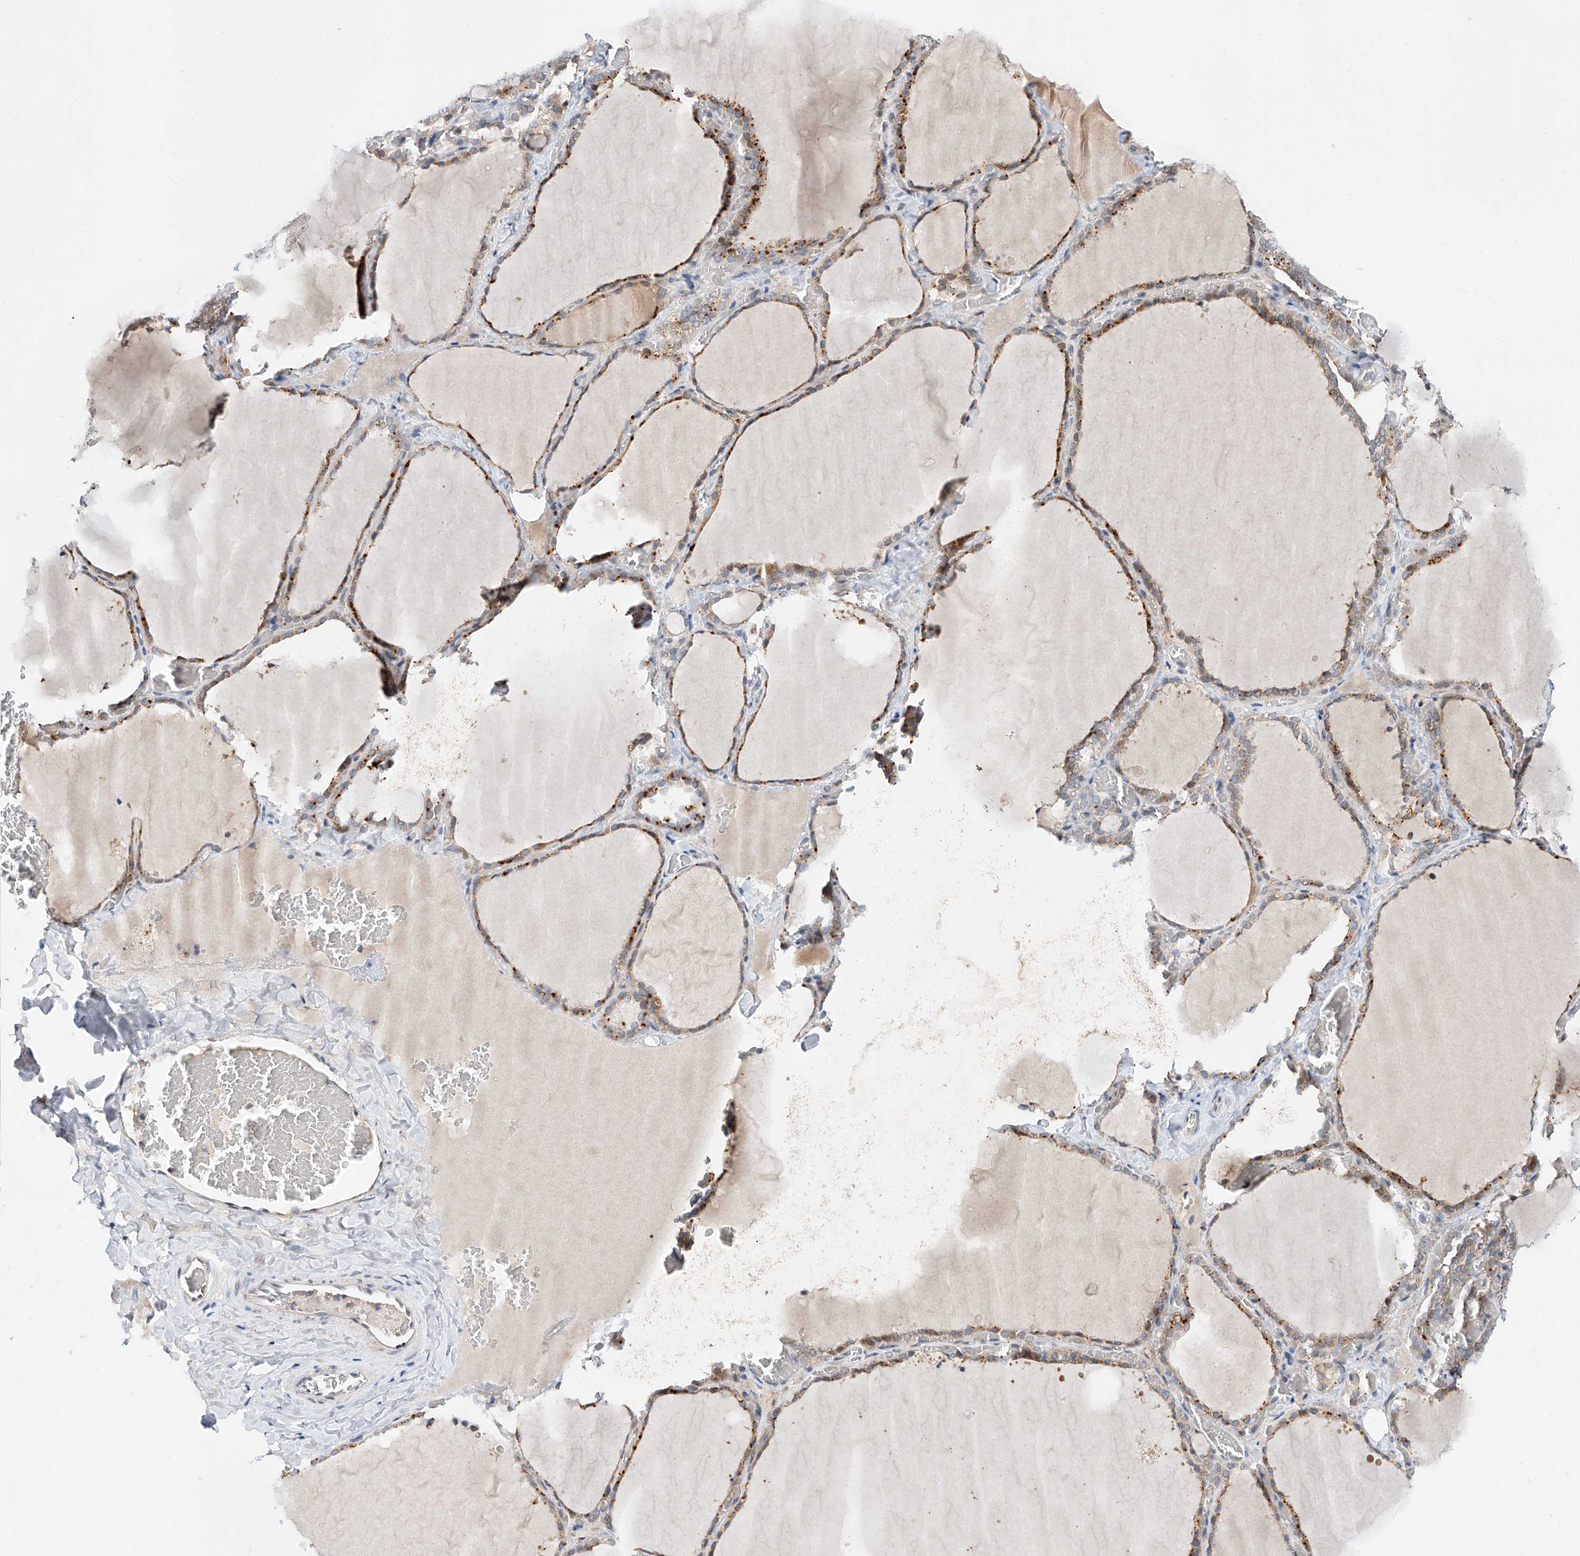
{"staining": {"intensity": "moderate", "quantity": ">75%", "location": "cytoplasmic/membranous,nuclear"}, "tissue": "thyroid gland", "cell_type": "Glandular cells", "image_type": "normal", "snomed": [{"axis": "morphology", "description": "Normal tissue, NOS"}, {"axis": "topography", "description": "Thyroid gland"}], "caption": "Approximately >75% of glandular cells in normal thyroid gland exhibit moderate cytoplasmic/membranous,nuclear protein expression as visualized by brown immunohistochemical staining.", "gene": "DIRAS3", "patient": {"sex": "female", "age": 22}}